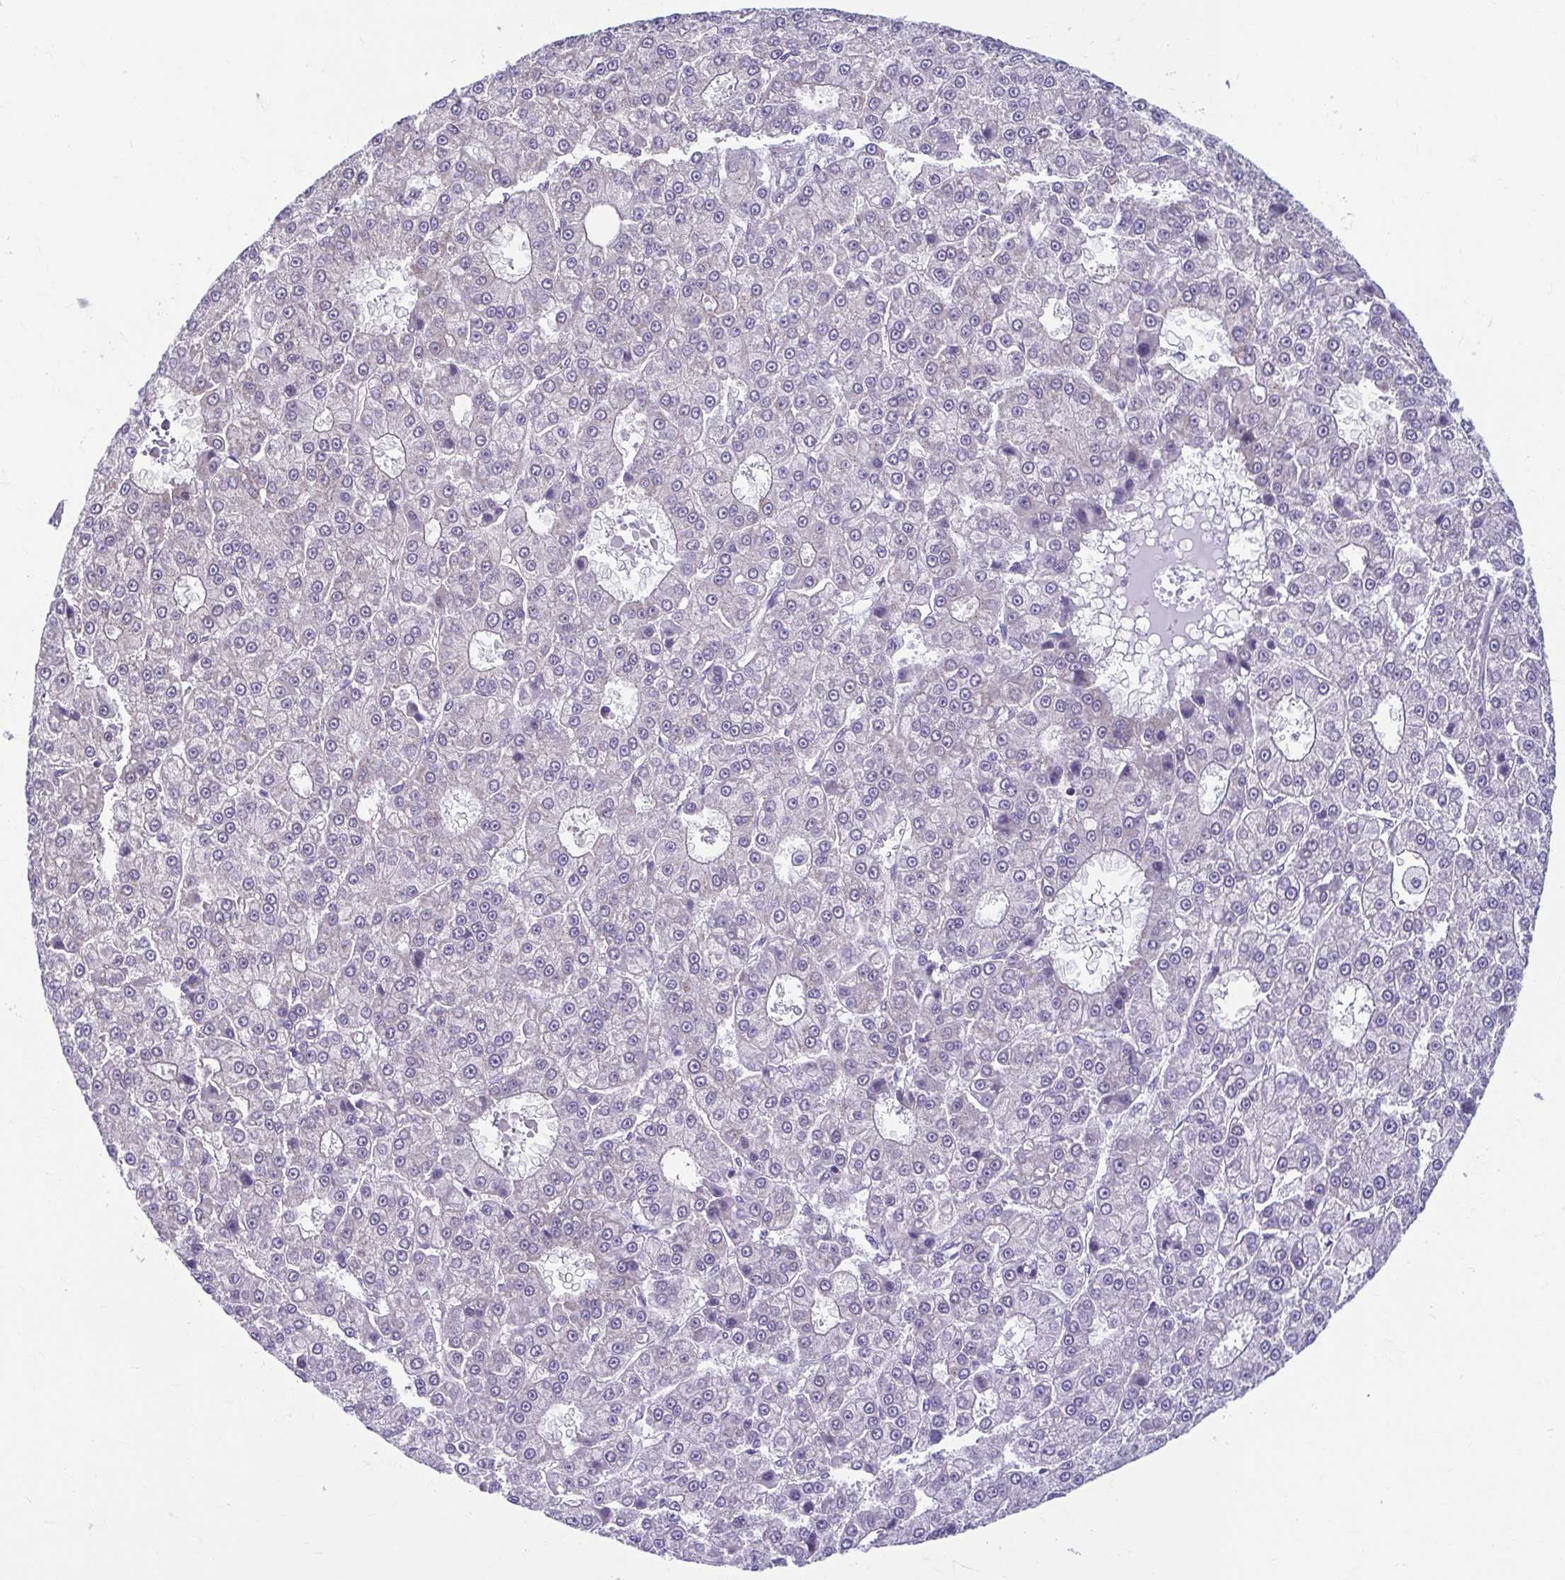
{"staining": {"intensity": "negative", "quantity": "none", "location": "none"}, "tissue": "liver cancer", "cell_type": "Tumor cells", "image_type": "cancer", "snomed": [{"axis": "morphology", "description": "Carcinoma, Hepatocellular, NOS"}, {"axis": "topography", "description": "Liver"}], "caption": "High power microscopy histopathology image of an immunohistochemistry (IHC) photomicrograph of liver hepatocellular carcinoma, revealing no significant staining in tumor cells.", "gene": "TMEM108", "patient": {"sex": "male", "age": 70}}